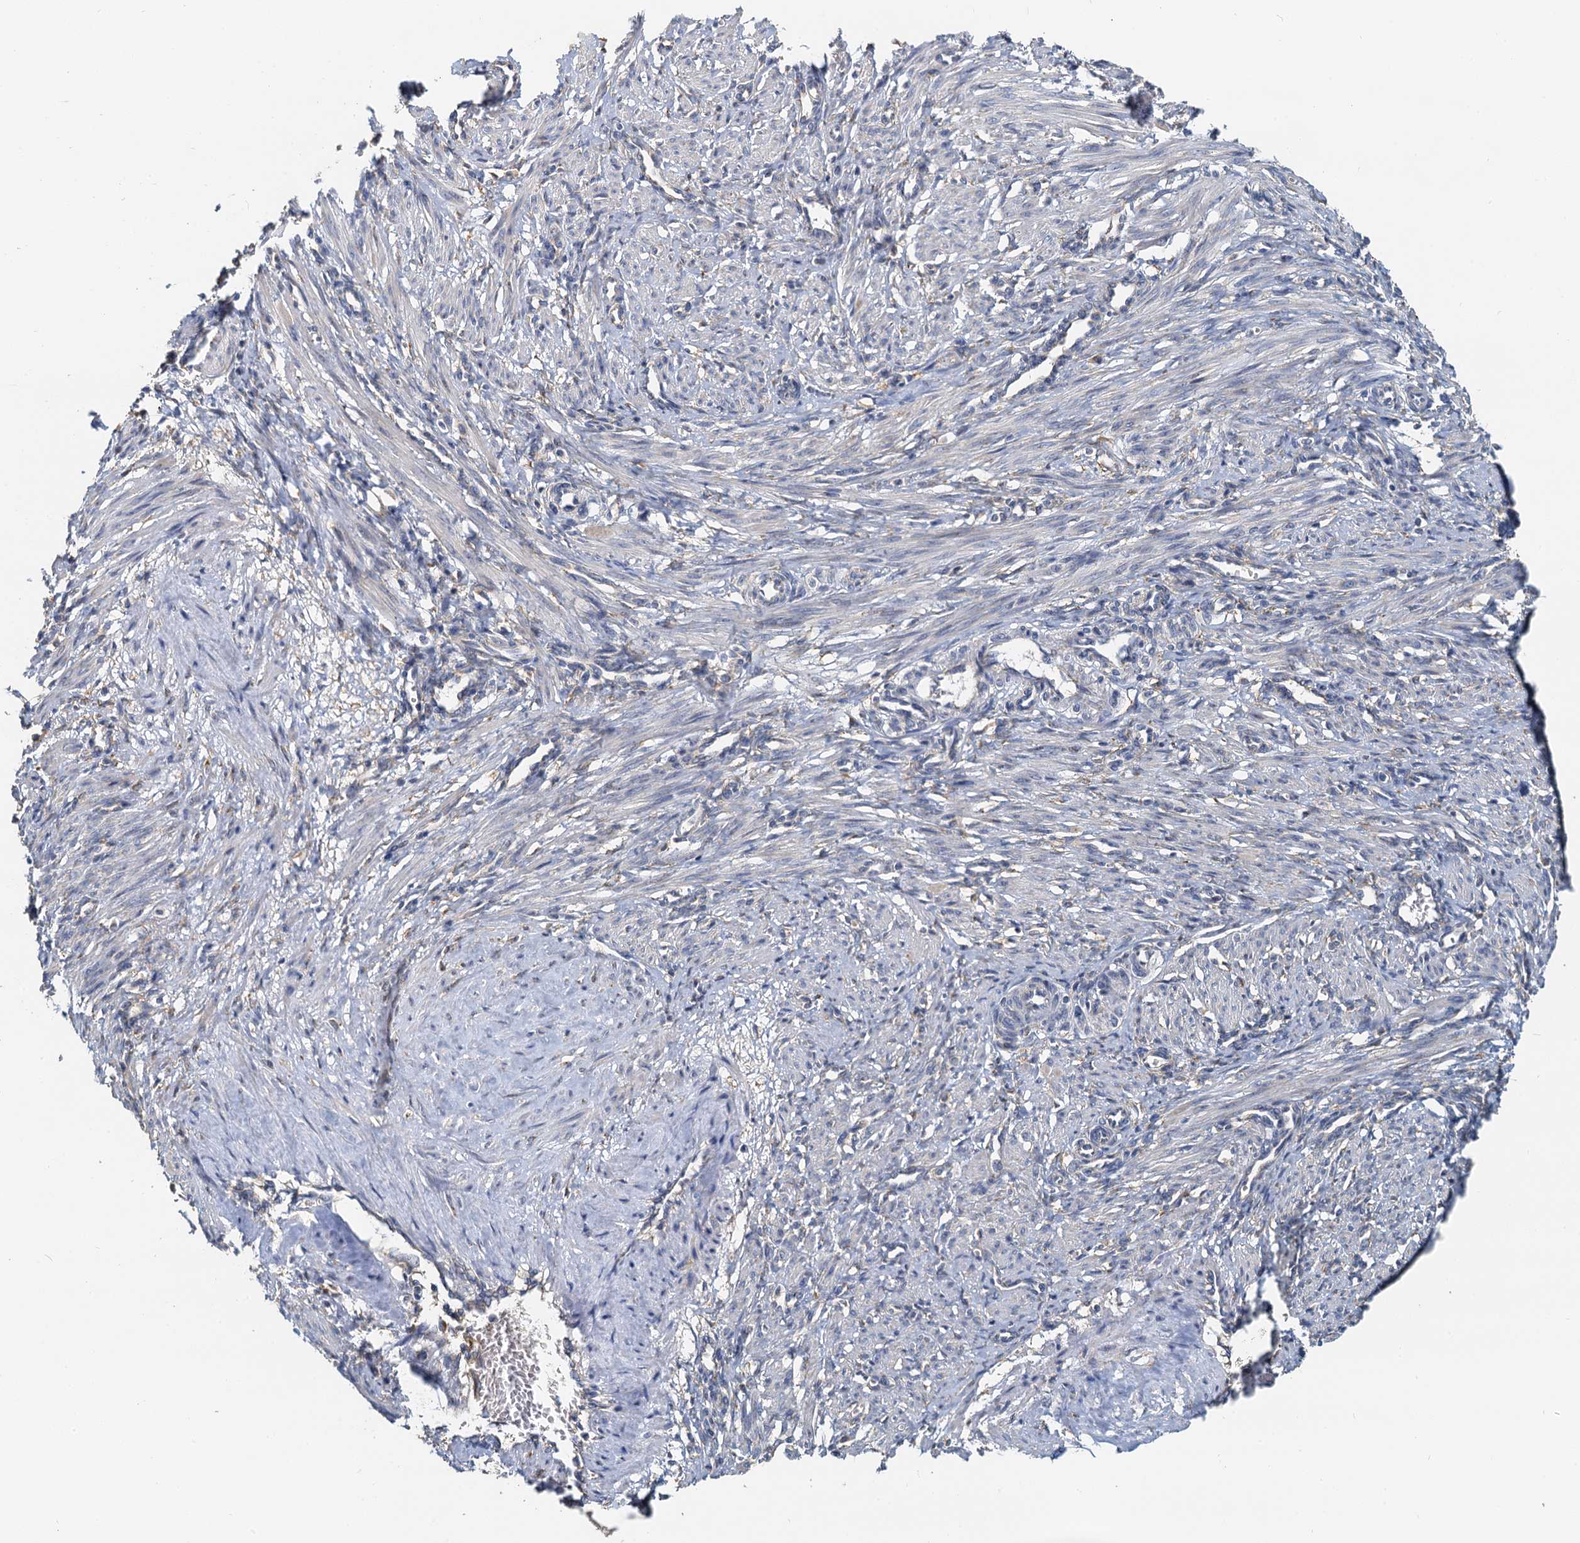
{"staining": {"intensity": "weak", "quantity": "<25%", "location": "cytoplasmic/membranous"}, "tissue": "smooth muscle", "cell_type": "Smooth muscle cells", "image_type": "normal", "snomed": [{"axis": "morphology", "description": "Normal tissue, NOS"}, {"axis": "topography", "description": "Endometrium"}], "caption": "The histopathology image displays no staining of smooth muscle cells in unremarkable smooth muscle. (IHC, brightfield microscopy, high magnification).", "gene": "NKAPD1", "patient": {"sex": "female", "age": 33}}